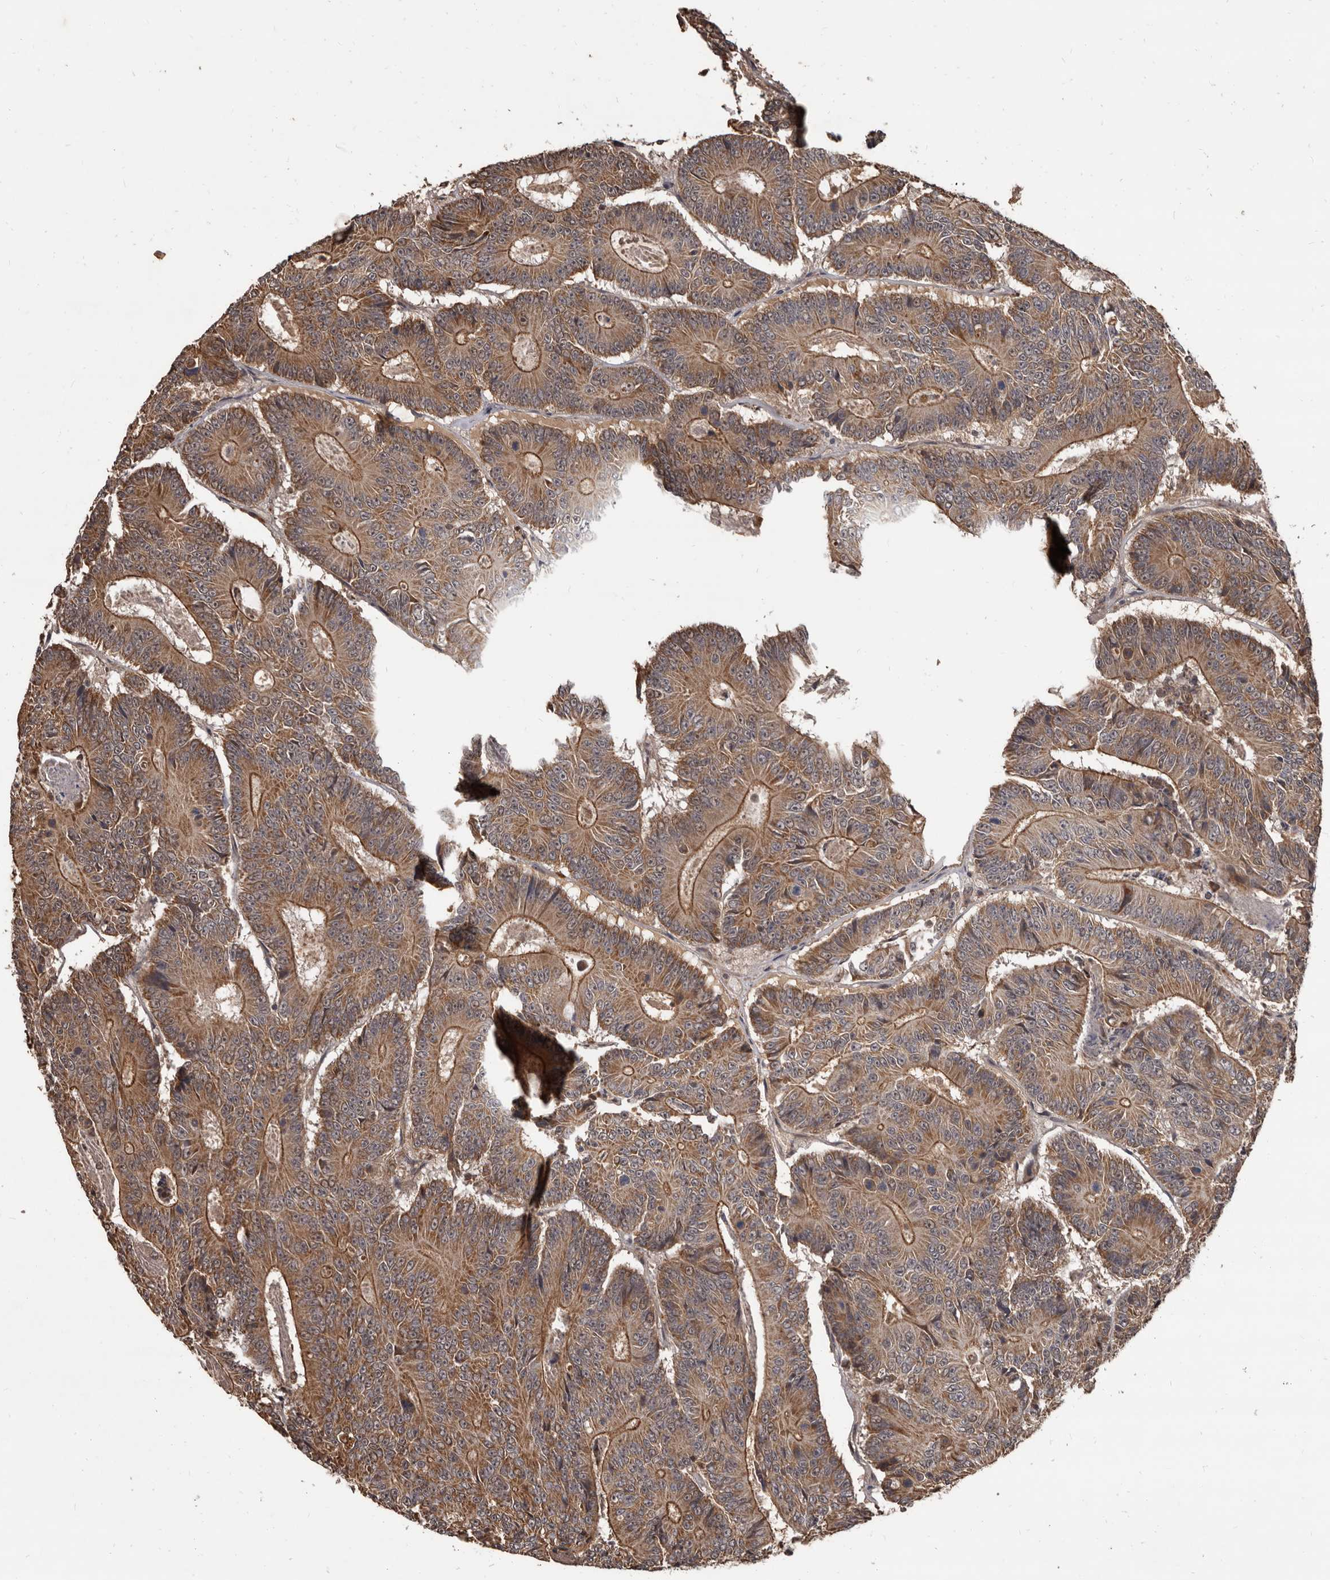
{"staining": {"intensity": "moderate", "quantity": ">75%", "location": "cytoplasmic/membranous"}, "tissue": "colorectal cancer", "cell_type": "Tumor cells", "image_type": "cancer", "snomed": [{"axis": "morphology", "description": "Adenocarcinoma, NOS"}, {"axis": "topography", "description": "Colon"}], "caption": "The image displays a brown stain indicating the presence of a protein in the cytoplasmic/membranous of tumor cells in adenocarcinoma (colorectal). (DAB (3,3'-diaminobenzidine) IHC with brightfield microscopy, high magnification).", "gene": "AHR", "patient": {"sex": "male", "age": 83}}